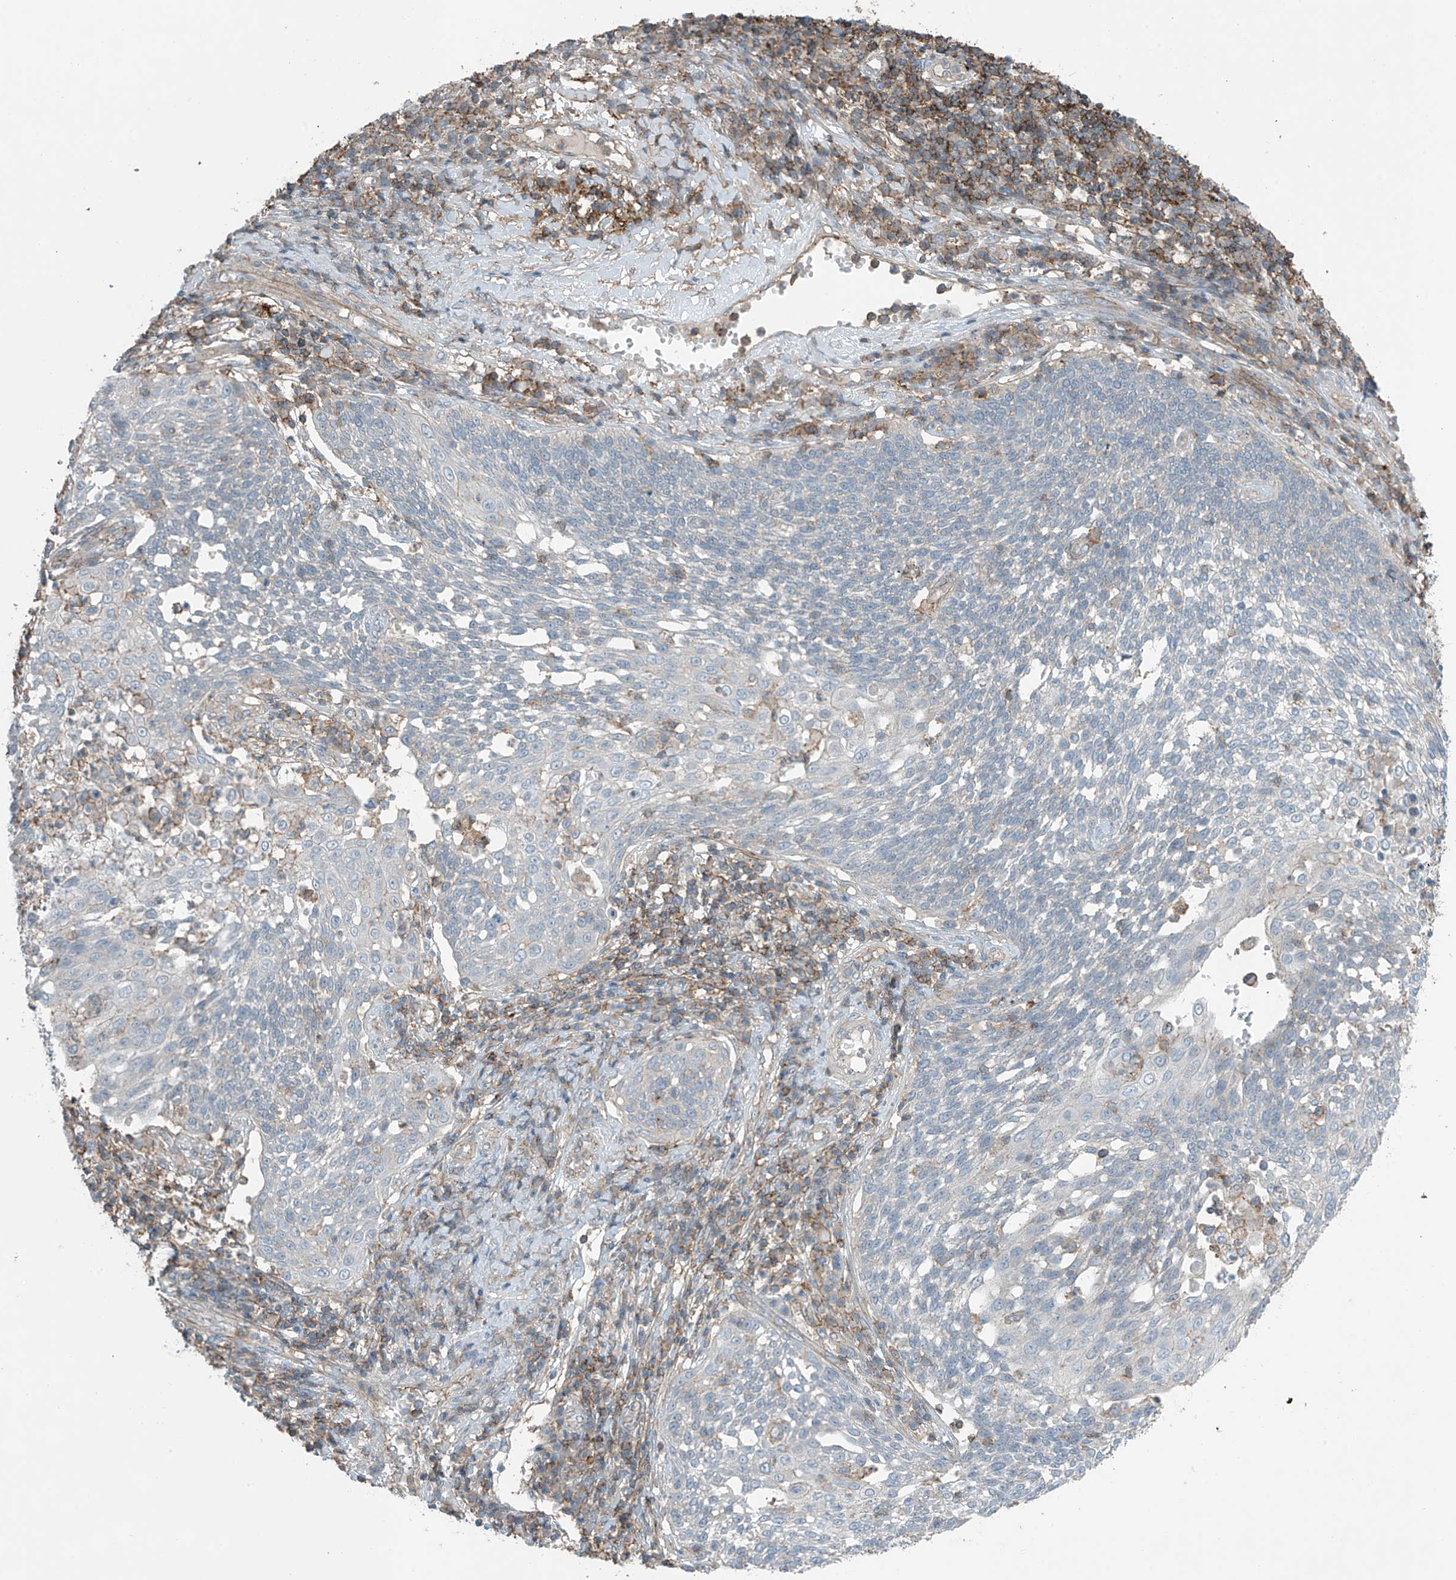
{"staining": {"intensity": "negative", "quantity": "none", "location": "none"}, "tissue": "cervical cancer", "cell_type": "Tumor cells", "image_type": "cancer", "snomed": [{"axis": "morphology", "description": "Squamous cell carcinoma, NOS"}, {"axis": "topography", "description": "Cervix"}], "caption": "Human cervical squamous cell carcinoma stained for a protein using immunohistochemistry displays no staining in tumor cells.", "gene": "SLC9A2", "patient": {"sex": "female", "age": 34}}